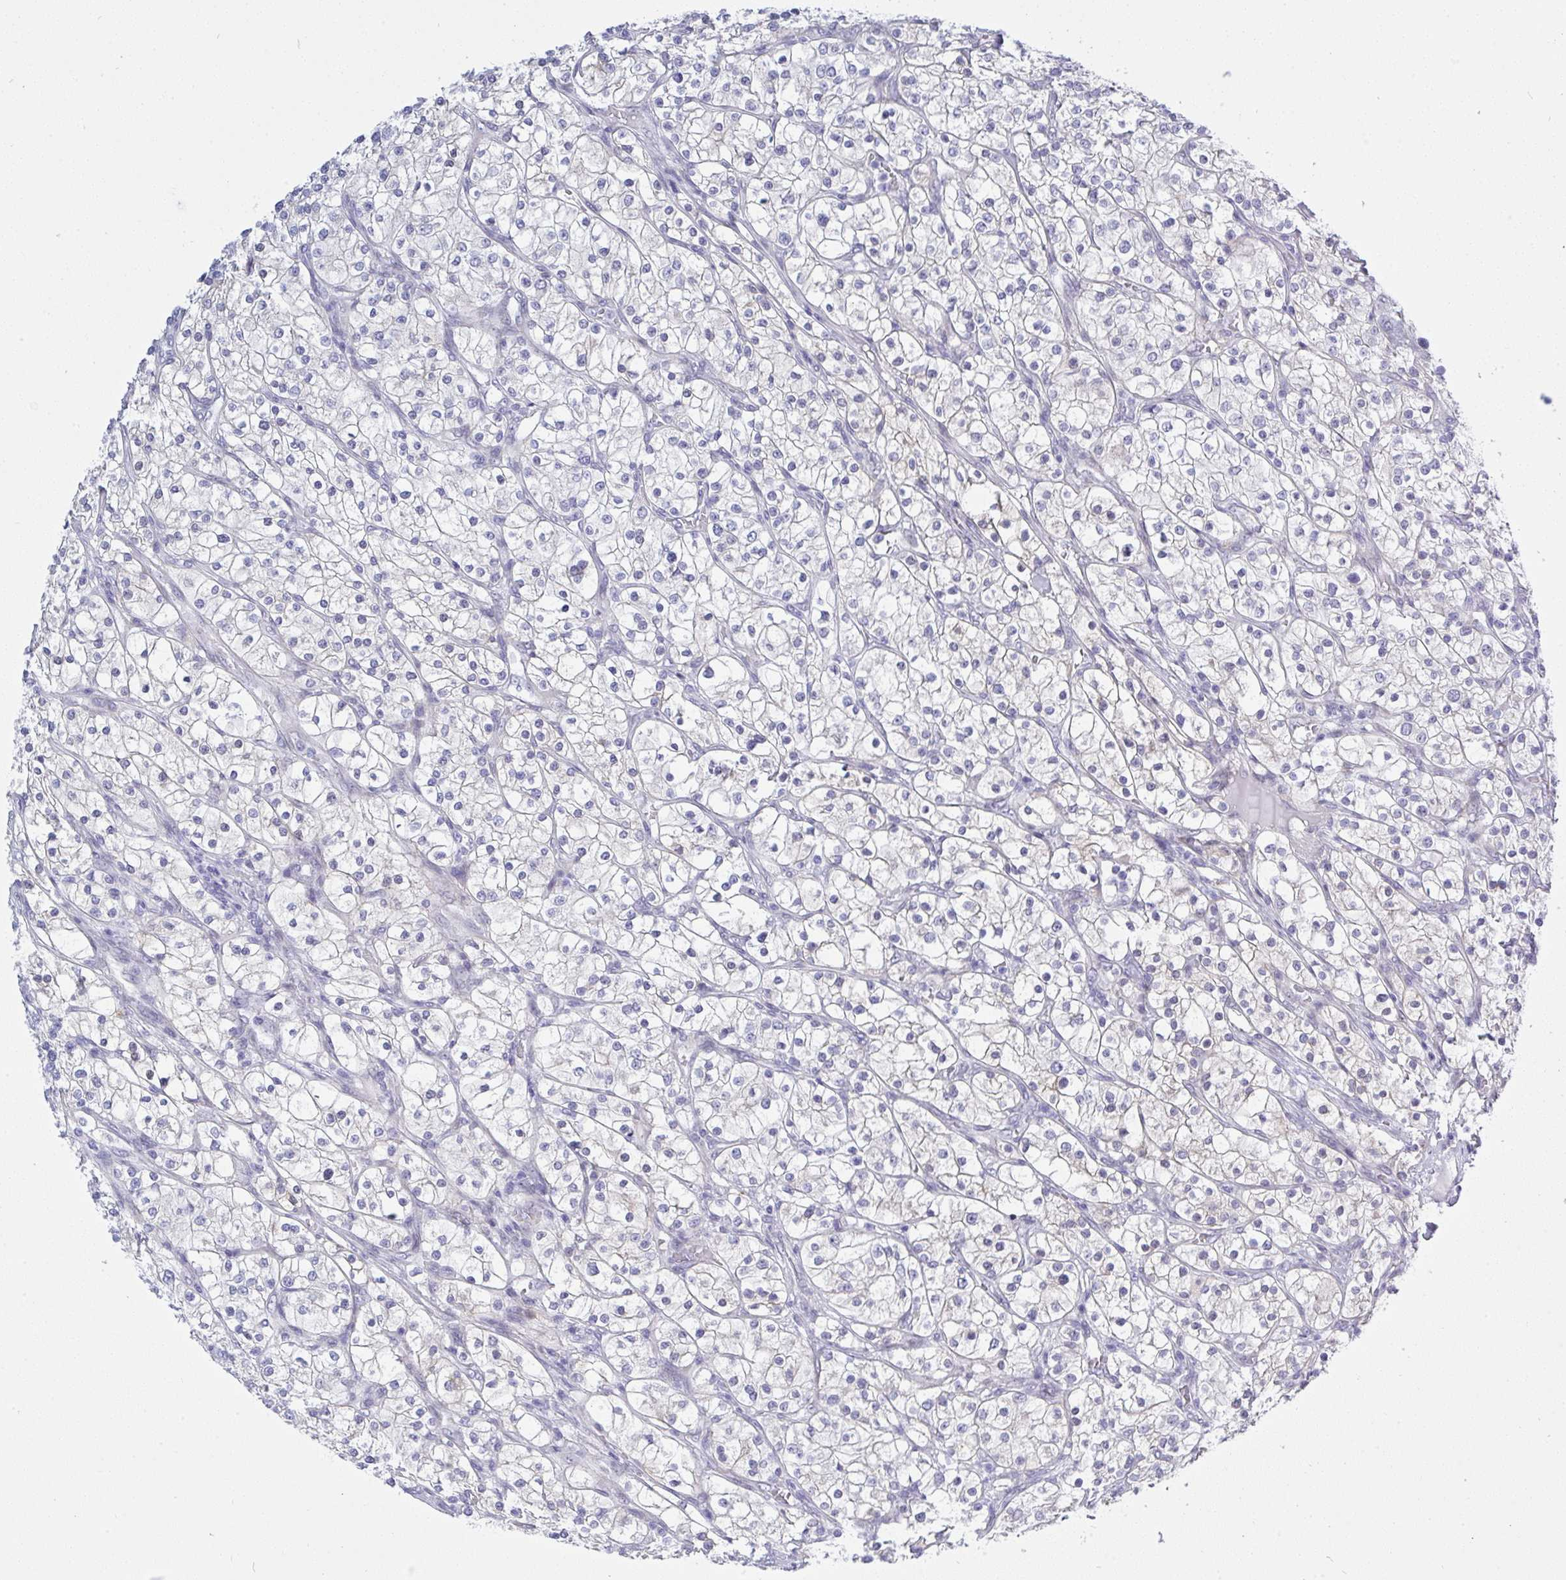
{"staining": {"intensity": "negative", "quantity": "none", "location": "none"}, "tissue": "renal cancer", "cell_type": "Tumor cells", "image_type": "cancer", "snomed": [{"axis": "morphology", "description": "Adenocarcinoma, NOS"}, {"axis": "topography", "description": "Kidney"}], "caption": "The image reveals no staining of tumor cells in renal cancer.", "gene": "MFSD4A", "patient": {"sex": "male", "age": 80}}